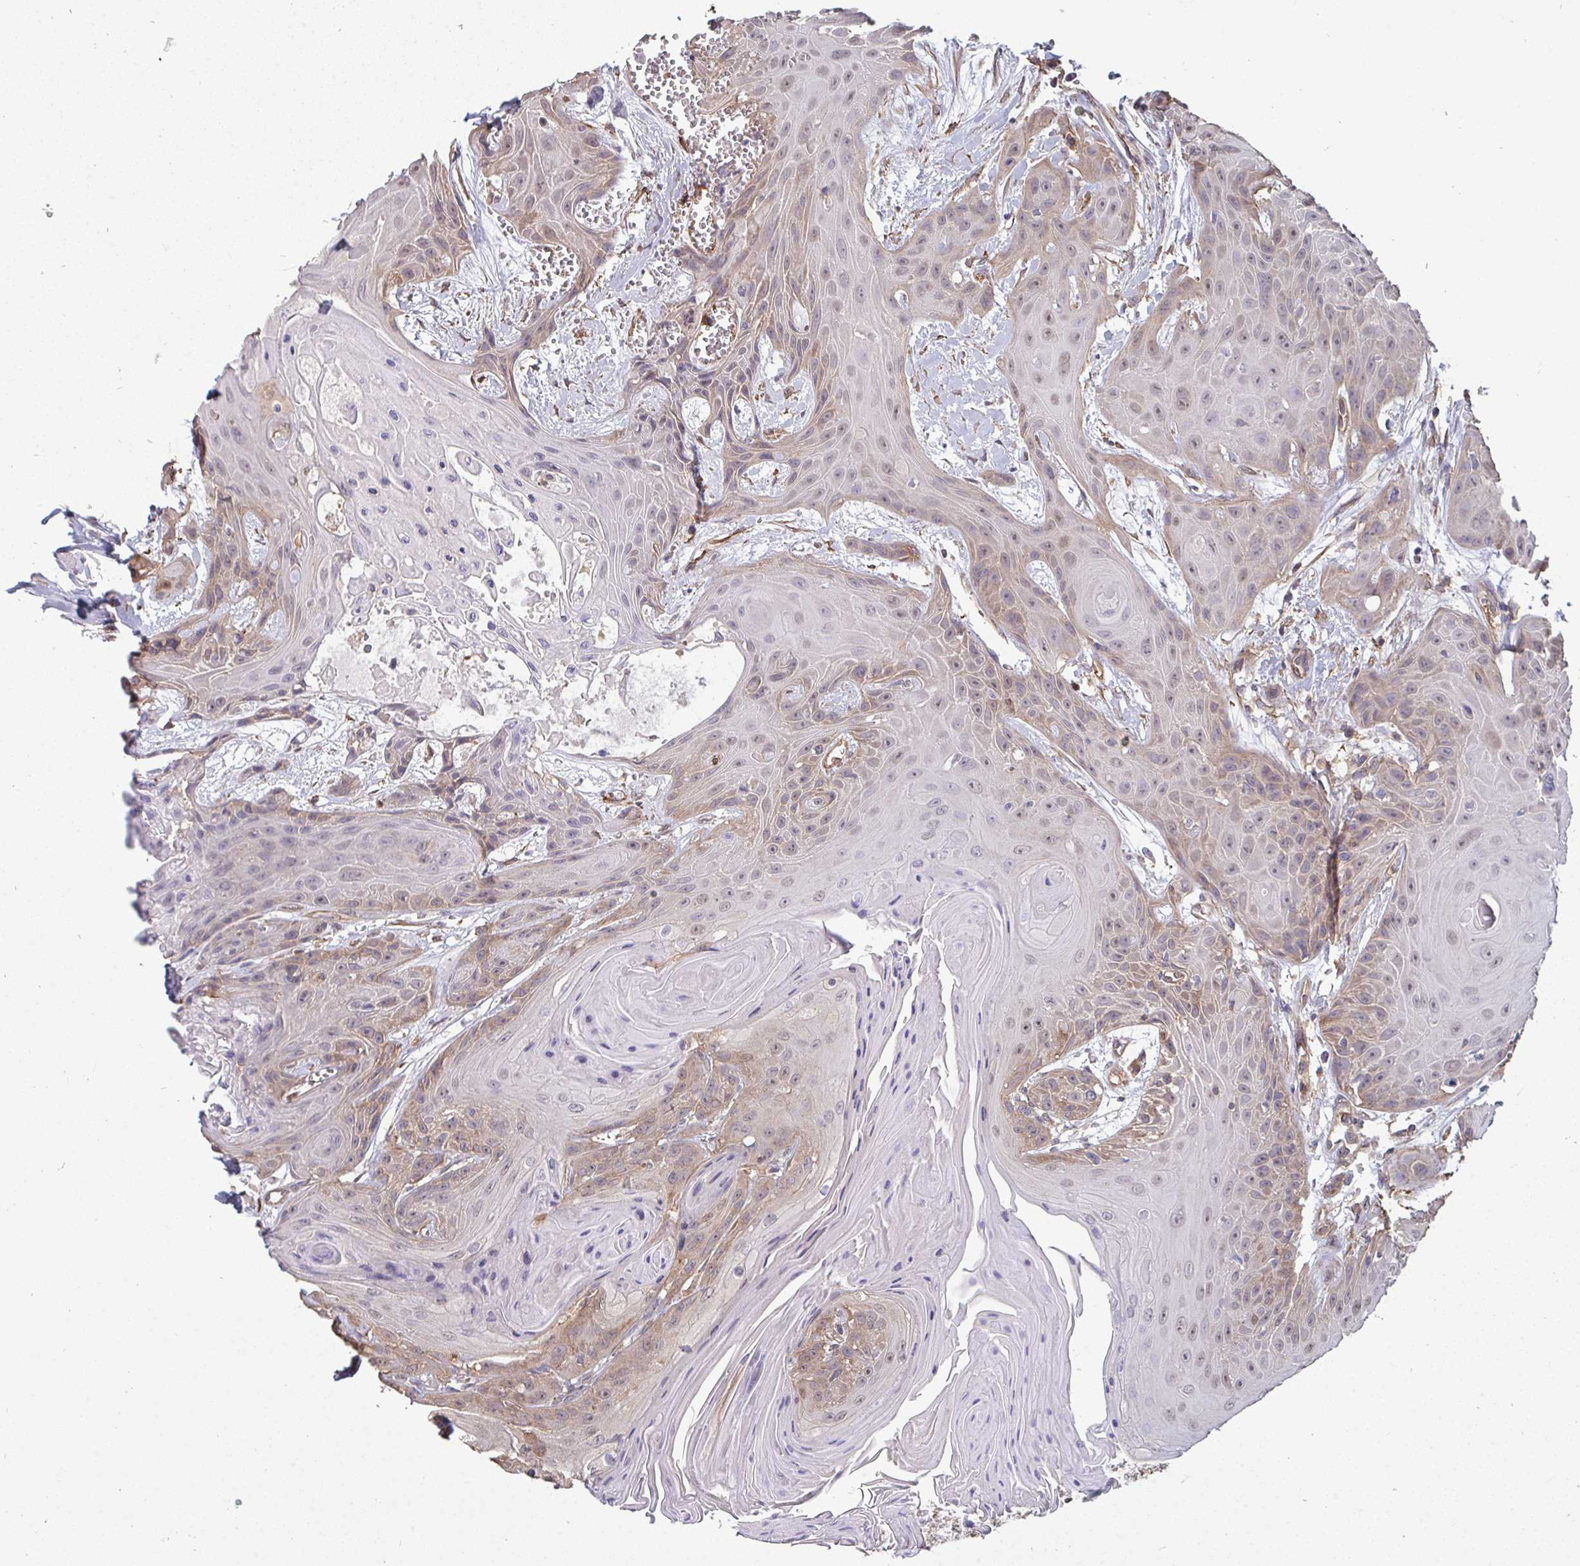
{"staining": {"intensity": "weak", "quantity": "<25%", "location": "cytoplasmic/membranous"}, "tissue": "head and neck cancer", "cell_type": "Tumor cells", "image_type": "cancer", "snomed": [{"axis": "morphology", "description": "Squamous cell carcinoma, NOS"}, {"axis": "topography", "description": "Head-Neck"}], "caption": "This is an IHC histopathology image of human head and neck cancer (squamous cell carcinoma). There is no positivity in tumor cells.", "gene": "ISCU", "patient": {"sex": "female", "age": 73}}